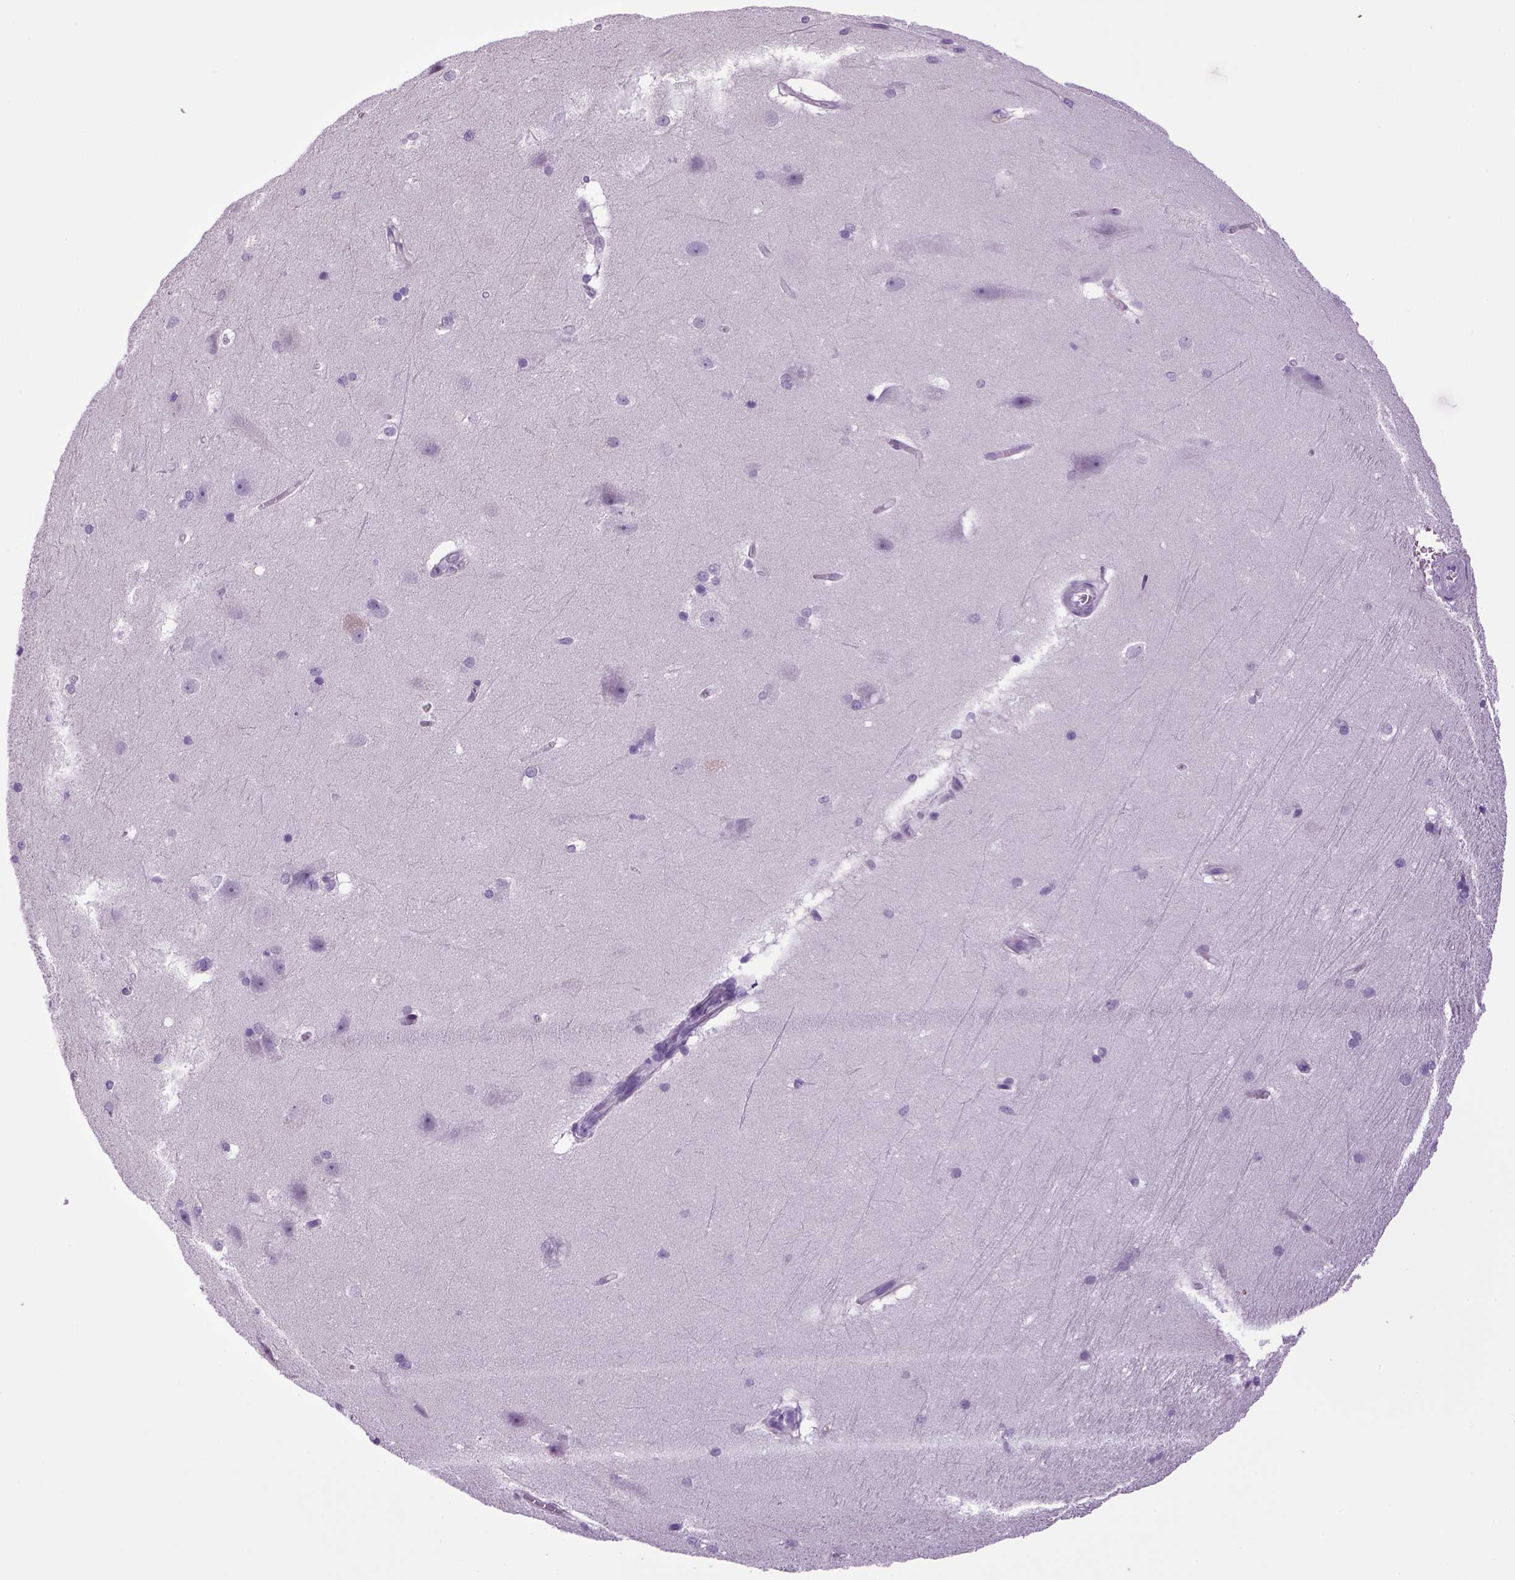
{"staining": {"intensity": "negative", "quantity": "none", "location": "none"}, "tissue": "hippocampus", "cell_type": "Glial cells", "image_type": "normal", "snomed": [{"axis": "morphology", "description": "Normal tissue, NOS"}, {"axis": "topography", "description": "Cerebral cortex"}, {"axis": "topography", "description": "Hippocampus"}], "caption": "Protein analysis of normal hippocampus exhibits no significant staining in glial cells.", "gene": "HMCN2", "patient": {"sex": "female", "age": 19}}